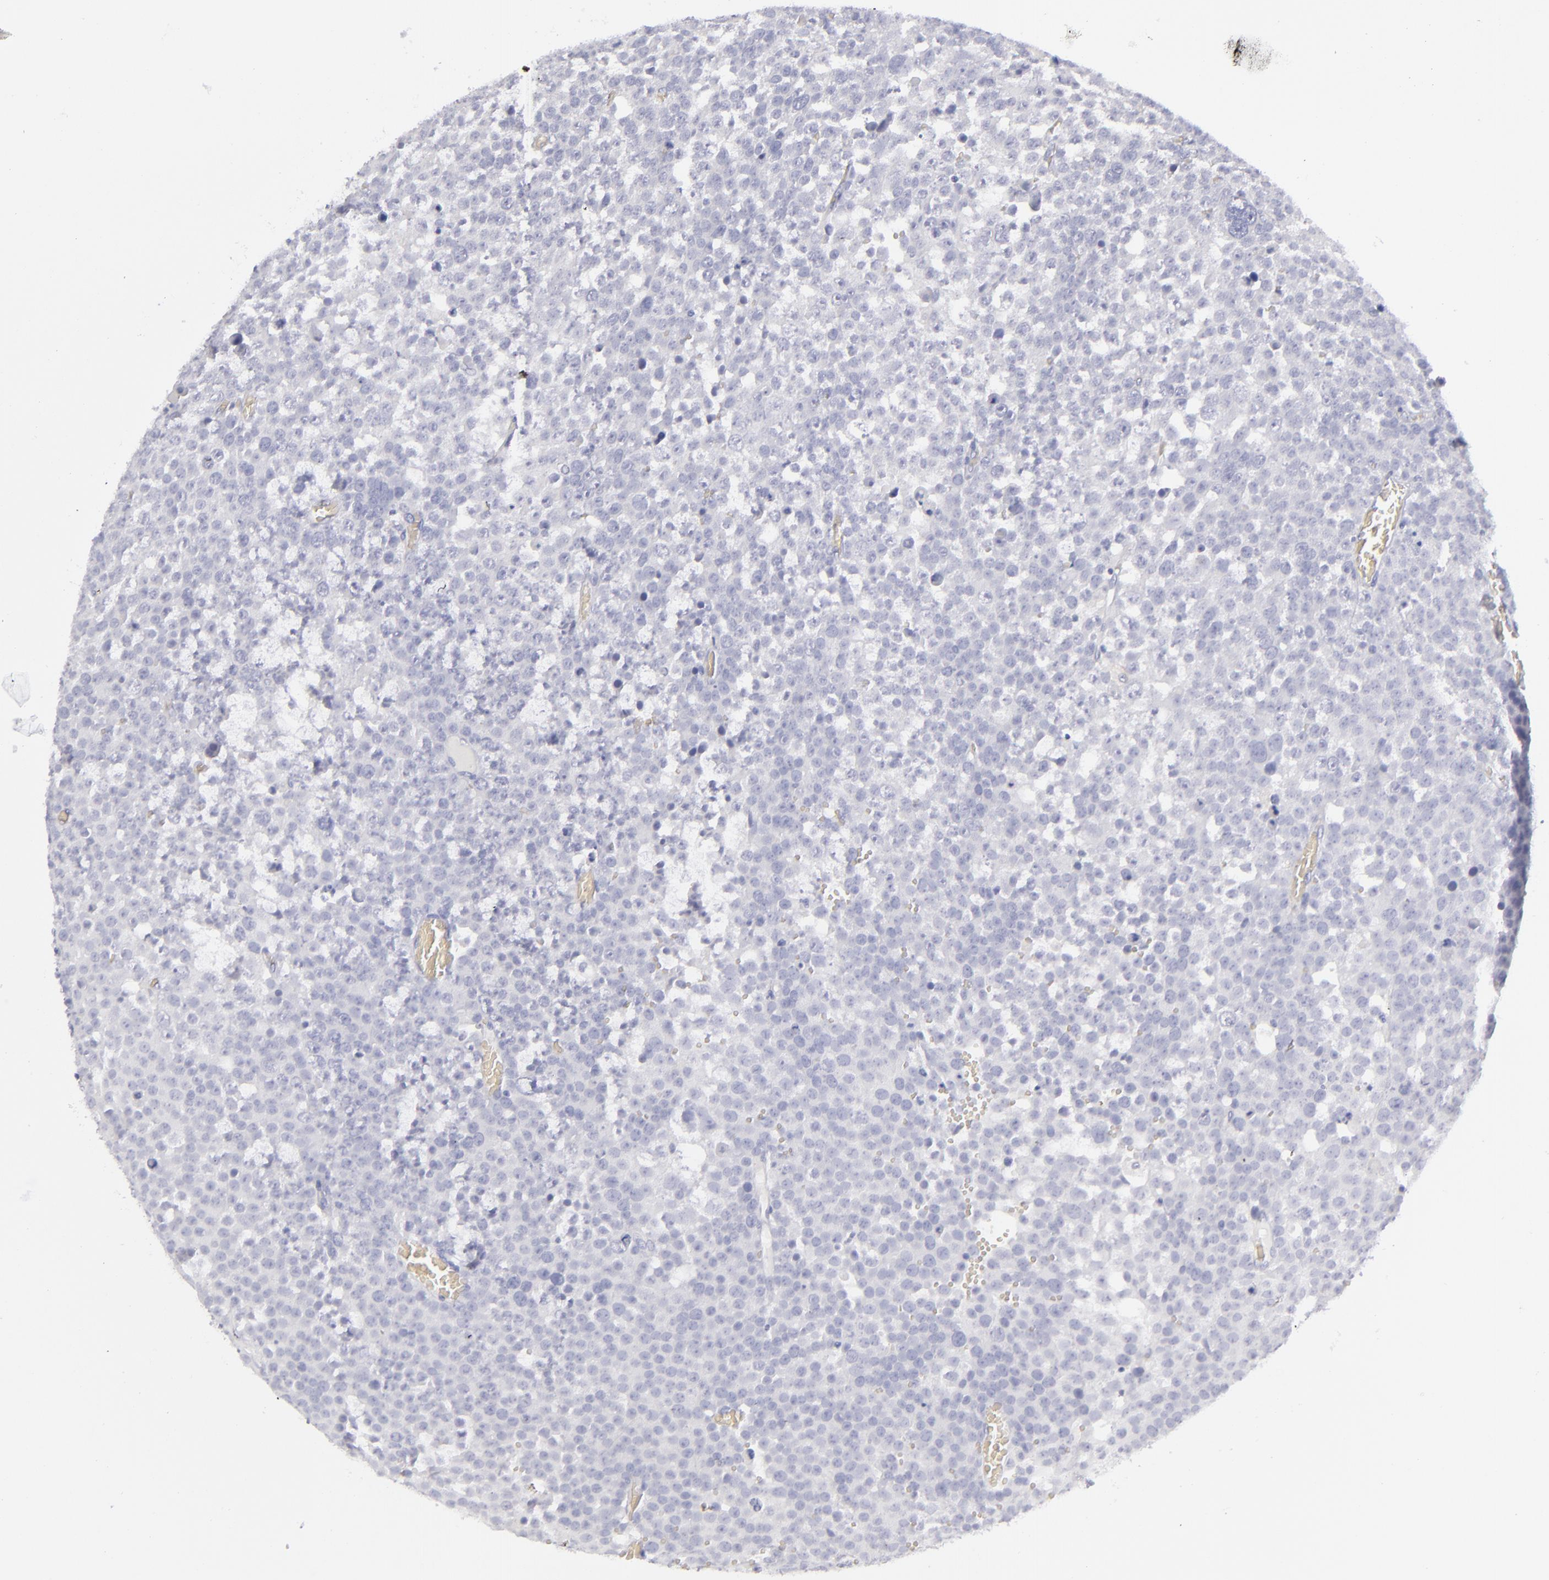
{"staining": {"intensity": "negative", "quantity": "none", "location": "none"}, "tissue": "testis cancer", "cell_type": "Tumor cells", "image_type": "cancer", "snomed": [{"axis": "morphology", "description": "Seminoma, NOS"}, {"axis": "topography", "description": "Testis"}], "caption": "Immunohistochemical staining of testis cancer shows no significant expression in tumor cells. (DAB (3,3'-diaminobenzidine) IHC visualized using brightfield microscopy, high magnification).", "gene": "ANPEP", "patient": {"sex": "male", "age": 71}}